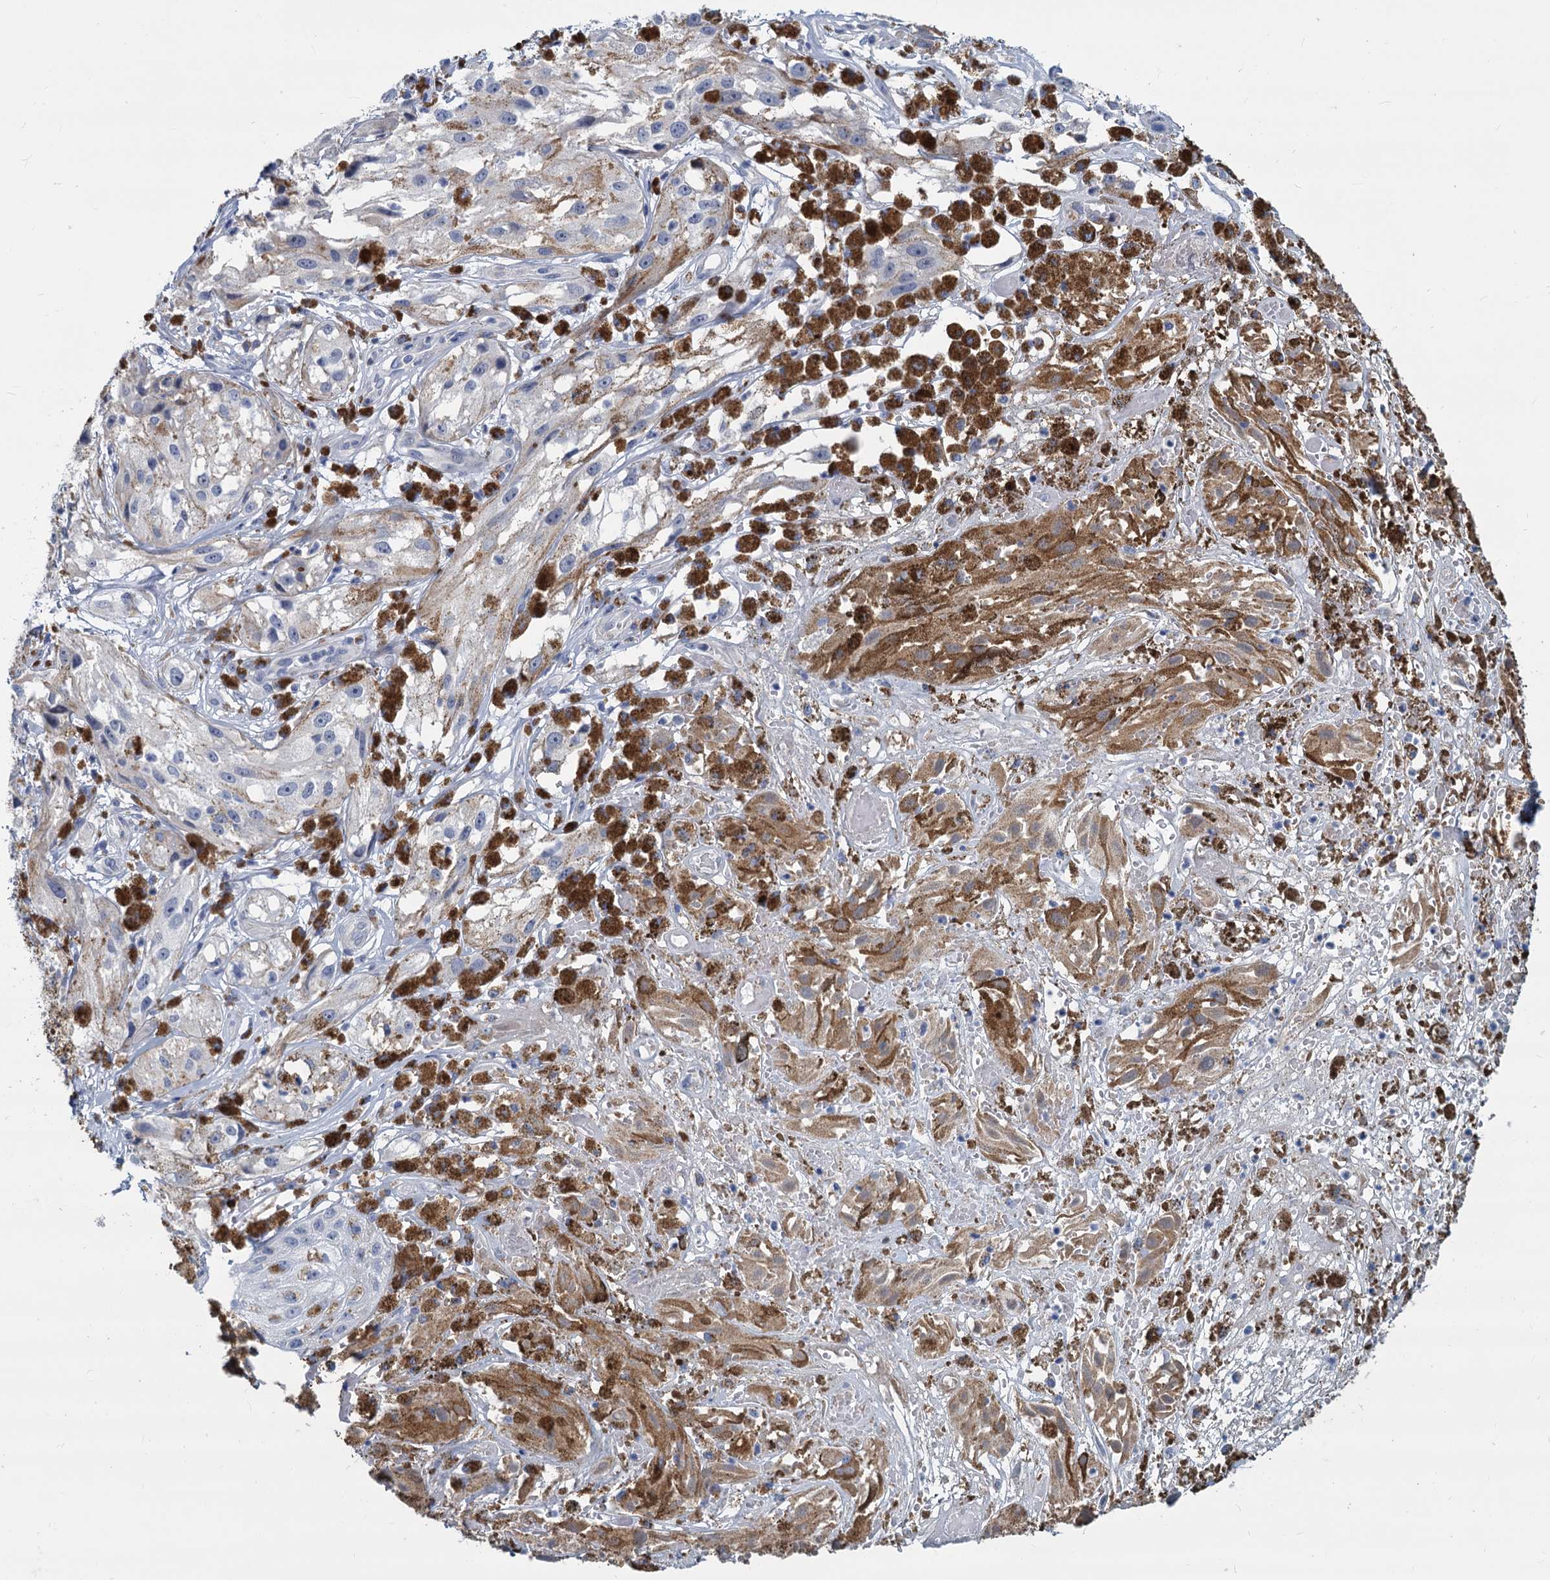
{"staining": {"intensity": "negative", "quantity": "none", "location": "none"}, "tissue": "melanoma", "cell_type": "Tumor cells", "image_type": "cancer", "snomed": [{"axis": "morphology", "description": "Malignant melanoma, NOS"}, {"axis": "topography", "description": "Skin"}], "caption": "Malignant melanoma stained for a protein using immunohistochemistry demonstrates no staining tumor cells.", "gene": "GSTM3", "patient": {"sex": "male", "age": 88}}